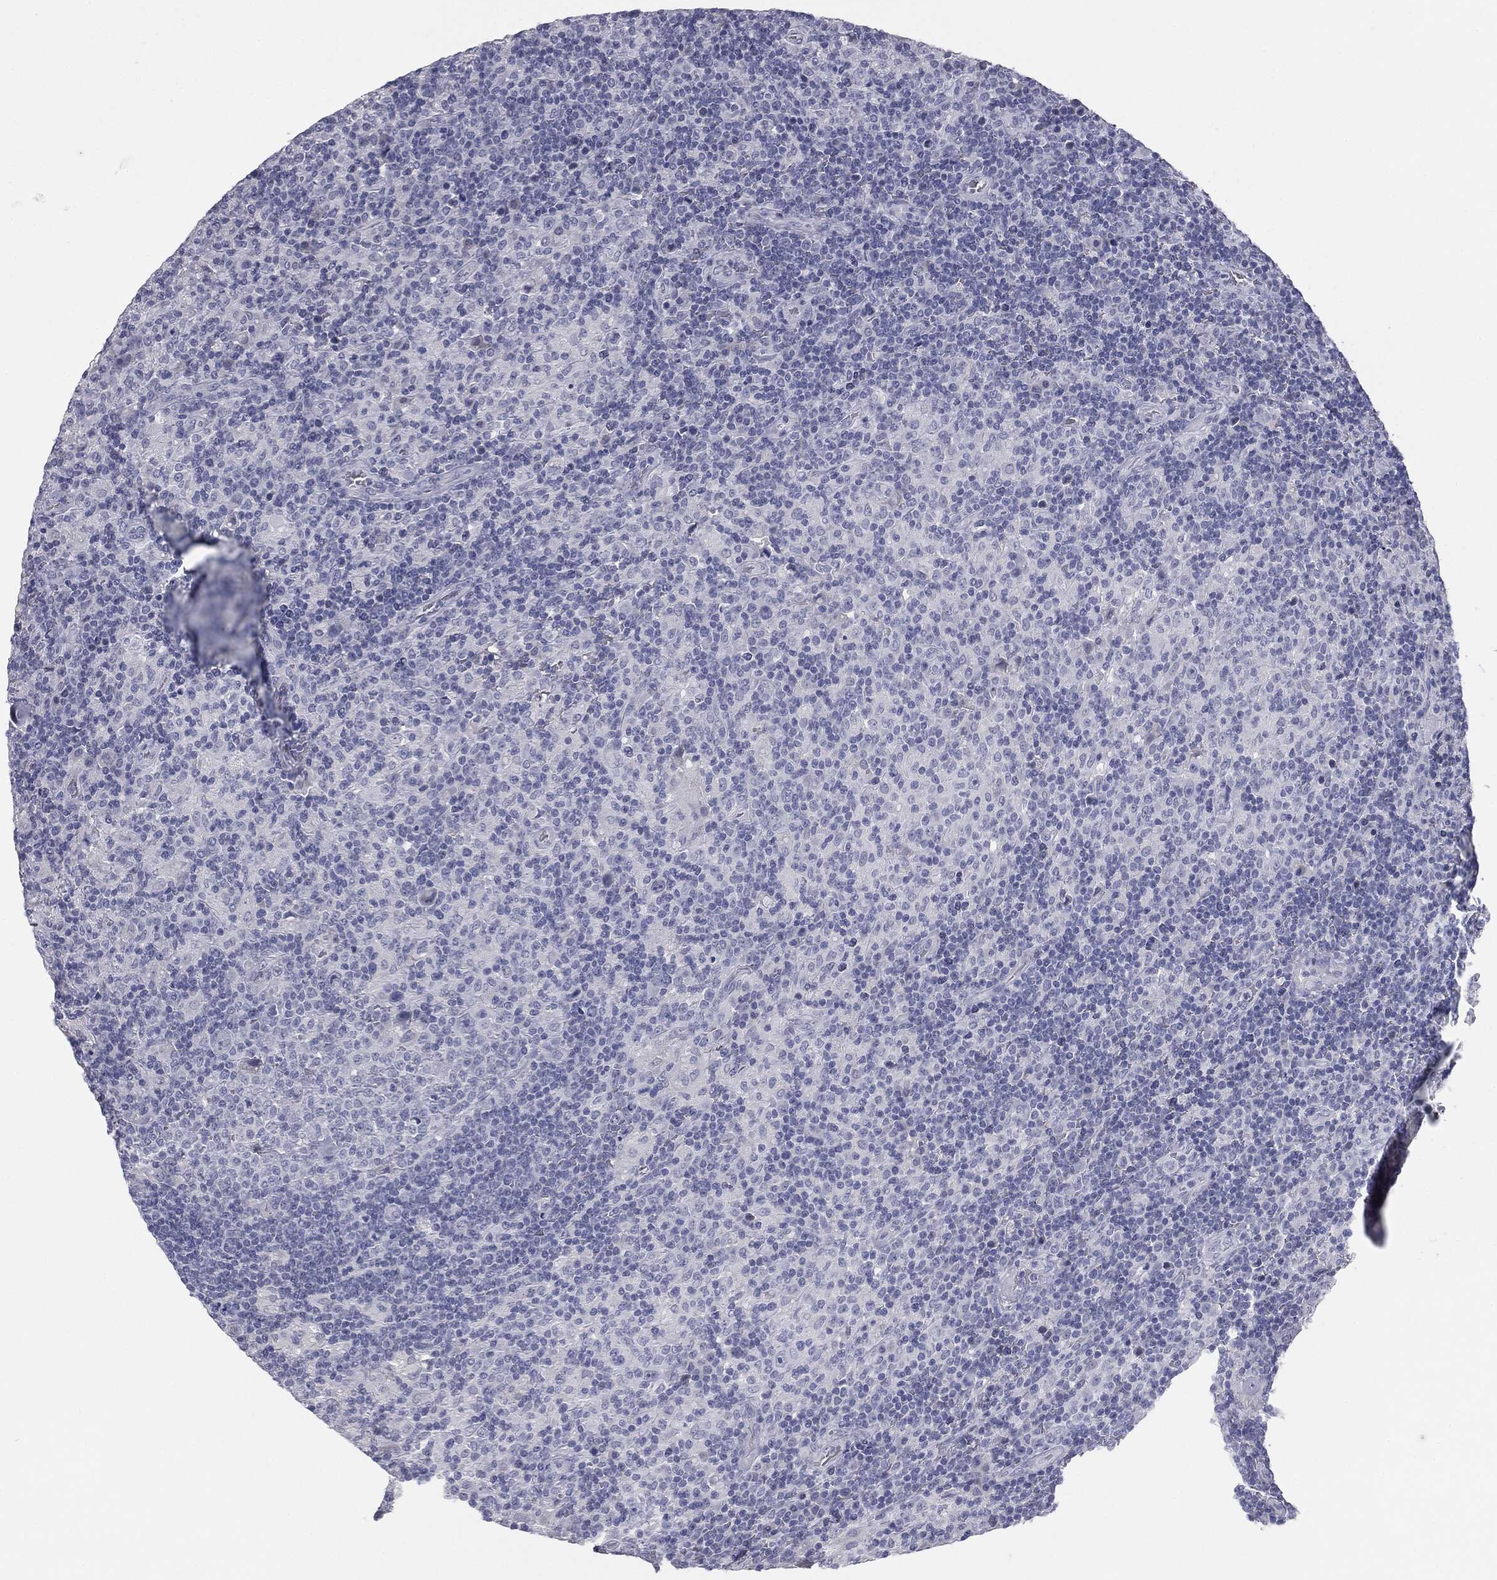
{"staining": {"intensity": "negative", "quantity": "none", "location": "none"}, "tissue": "lymphoma", "cell_type": "Tumor cells", "image_type": "cancer", "snomed": [{"axis": "morphology", "description": "Hodgkin's disease, NOS"}, {"axis": "topography", "description": "Lymph node"}], "caption": "IHC of lymphoma reveals no staining in tumor cells.", "gene": "MUC5AC", "patient": {"sex": "male", "age": 70}}